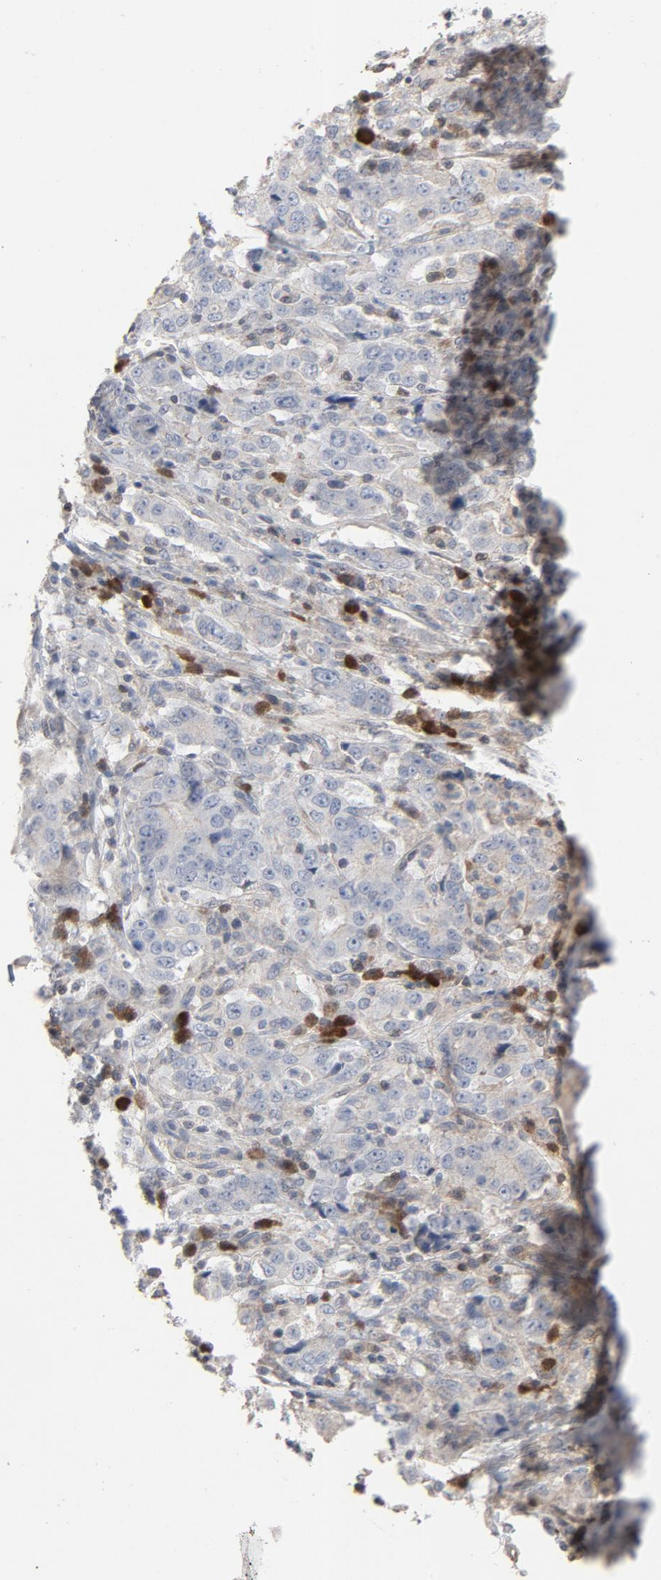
{"staining": {"intensity": "weak", "quantity": "<25%", "location": "cytoplasmic/membranous"}, "tissue": "stomach cancer", "cell_type": "Tumor cells", "image_type": "cancer", "snomed": [{"axis": "morphology", "description": "Normal tissue, NOS"}, {"axis": "morphology", "description": "Adenocarcinoma, NOS"}, {"axis": "topography", "description": "Stomach, upper"}, {"axis": "topography", "description": "Stomach"}], "caption": "DAB immunohistochemical staining of human stomach adenocarcinoma shows no significant expression in tumor cells. (Immunohistochemistry, brightfield microscopy, high magnification).", "gene": "CDK6", "patient": {"sex": "male", "age": 59}}